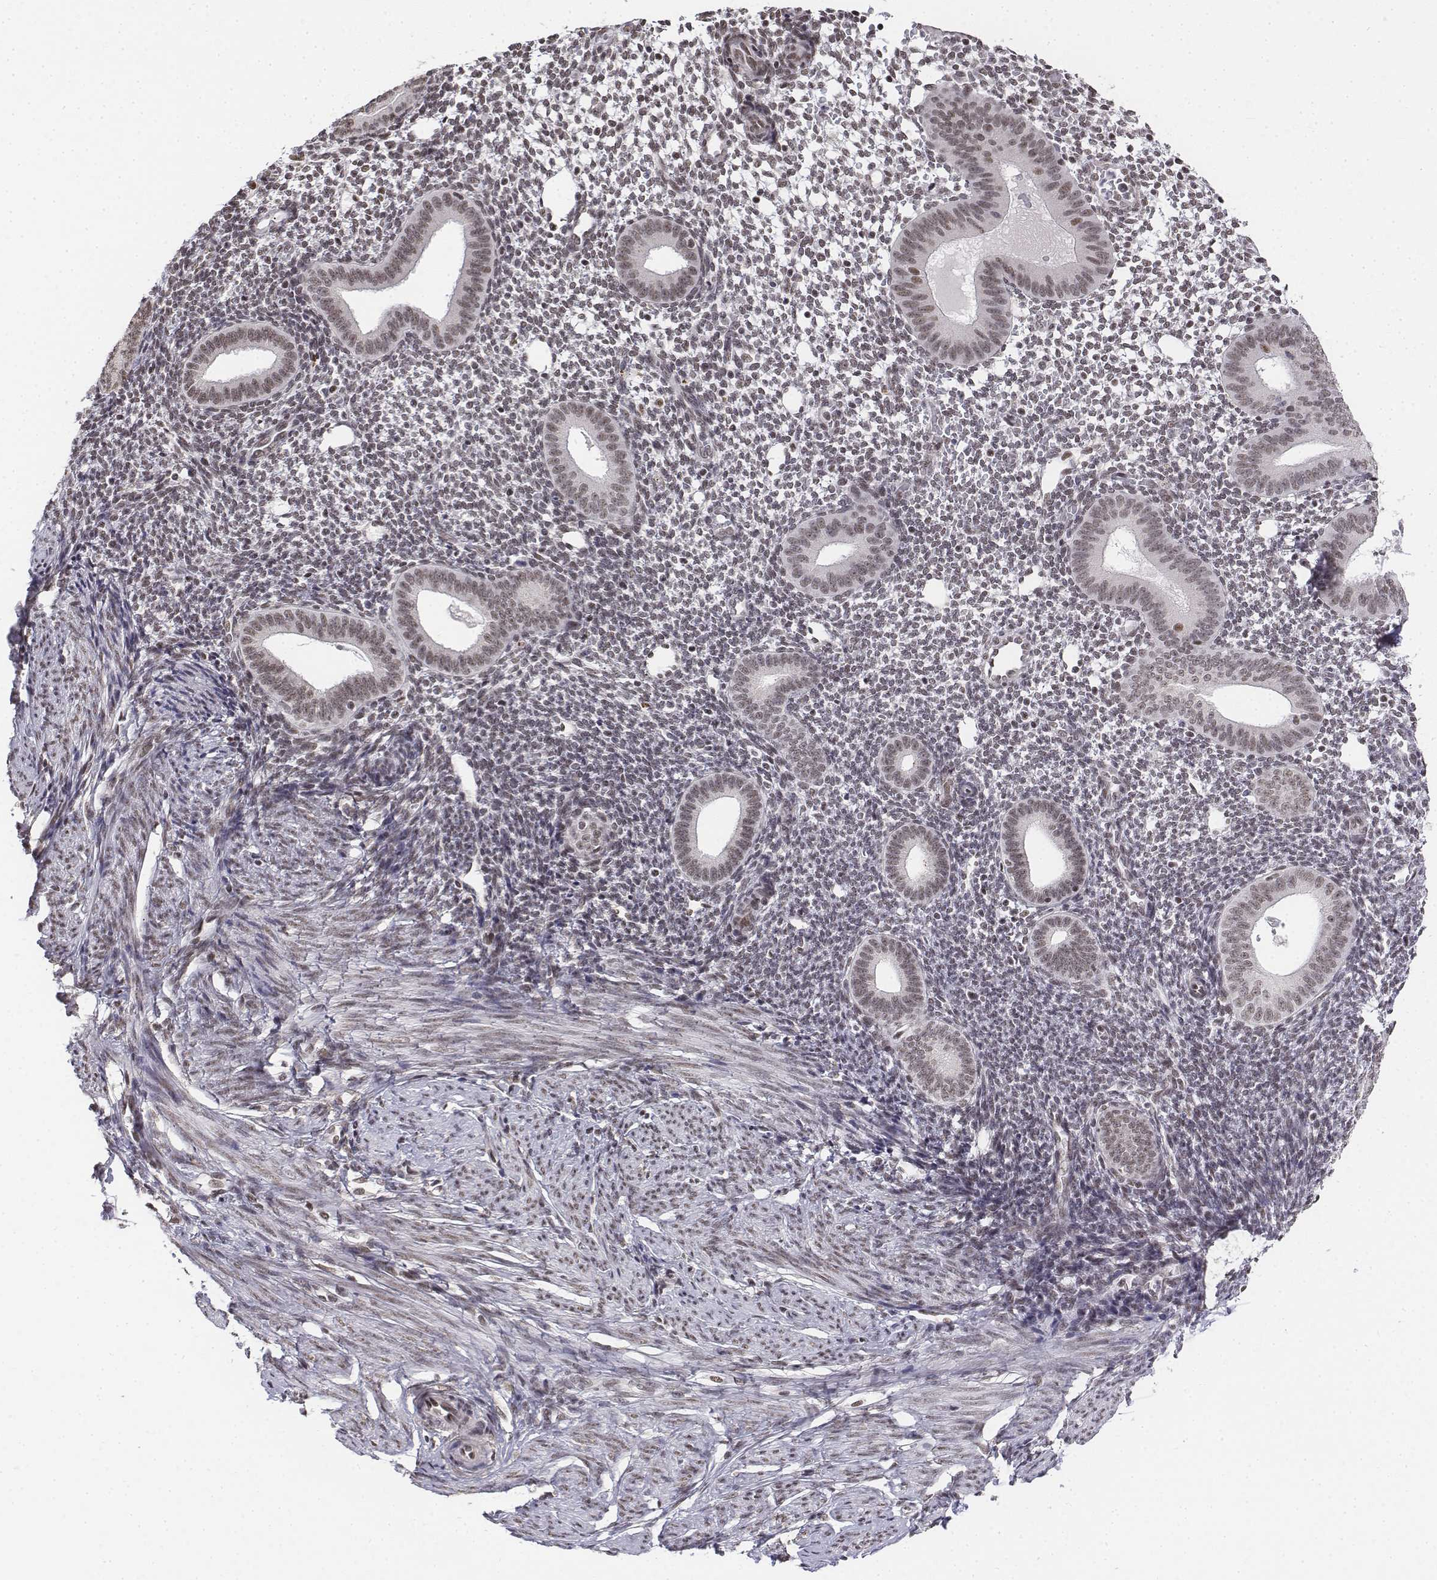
{"staining": {"intensity": "weak", "quantity": "25%-75%", "location": "nuclear"}, "tissue": "endometrium", "cell_type": "Cells in endometrial stroma", "image_type": "normal", "snomed": [{"axis": "morphology", "description": "Normal tissue, NOS"}, {"axis": "topography", "description": "Endometrium"}], "caption": "Cells in endometrial stroma exhibit weak nuclear expression in about 25%-75% of cells in benign endometrium.", "gene": "SETD1A", "patient": {"sex": "female", "age": 40}}